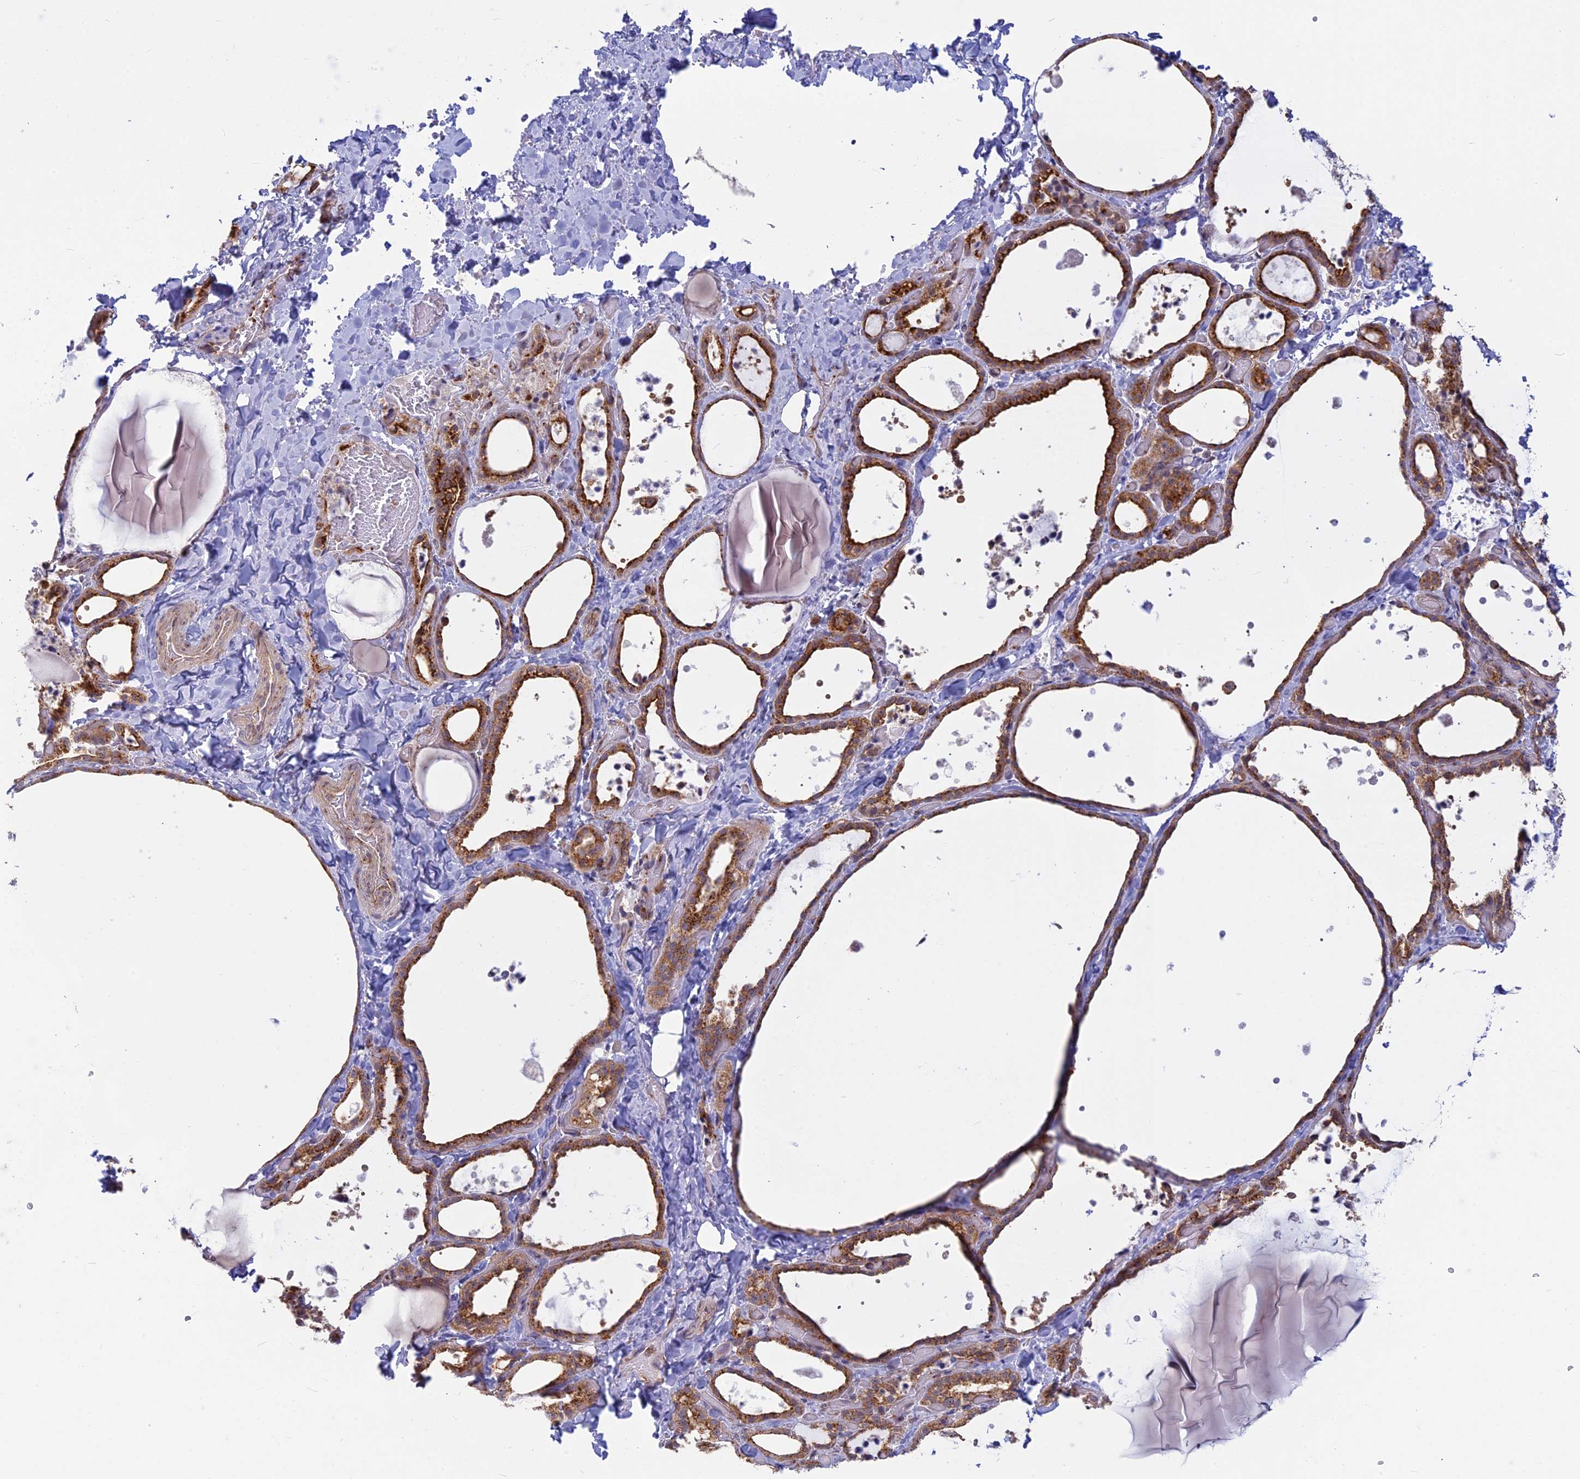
{"staining": {"intensity": "moderate", "quantity": ">75%", "location": "cytoplasmic/membranous"}, "tissue": "thyroid gland", "cell_type": "Glandular cells", "image_type": "normal", "snomed": [{"axis": "morphology", "description": "Normal tissue, NOS"}, {"axis": "topography", "description": "Thyroid gland"}], "caption": "Immunohistochemical staining of normal human thyroid gland shows >75% levels of moderate cytoplasmic/membranous protein staining in about >75% of glandular cells.", "gene": "CLINT1", "patient": {"sex": "female", "age": 44}}